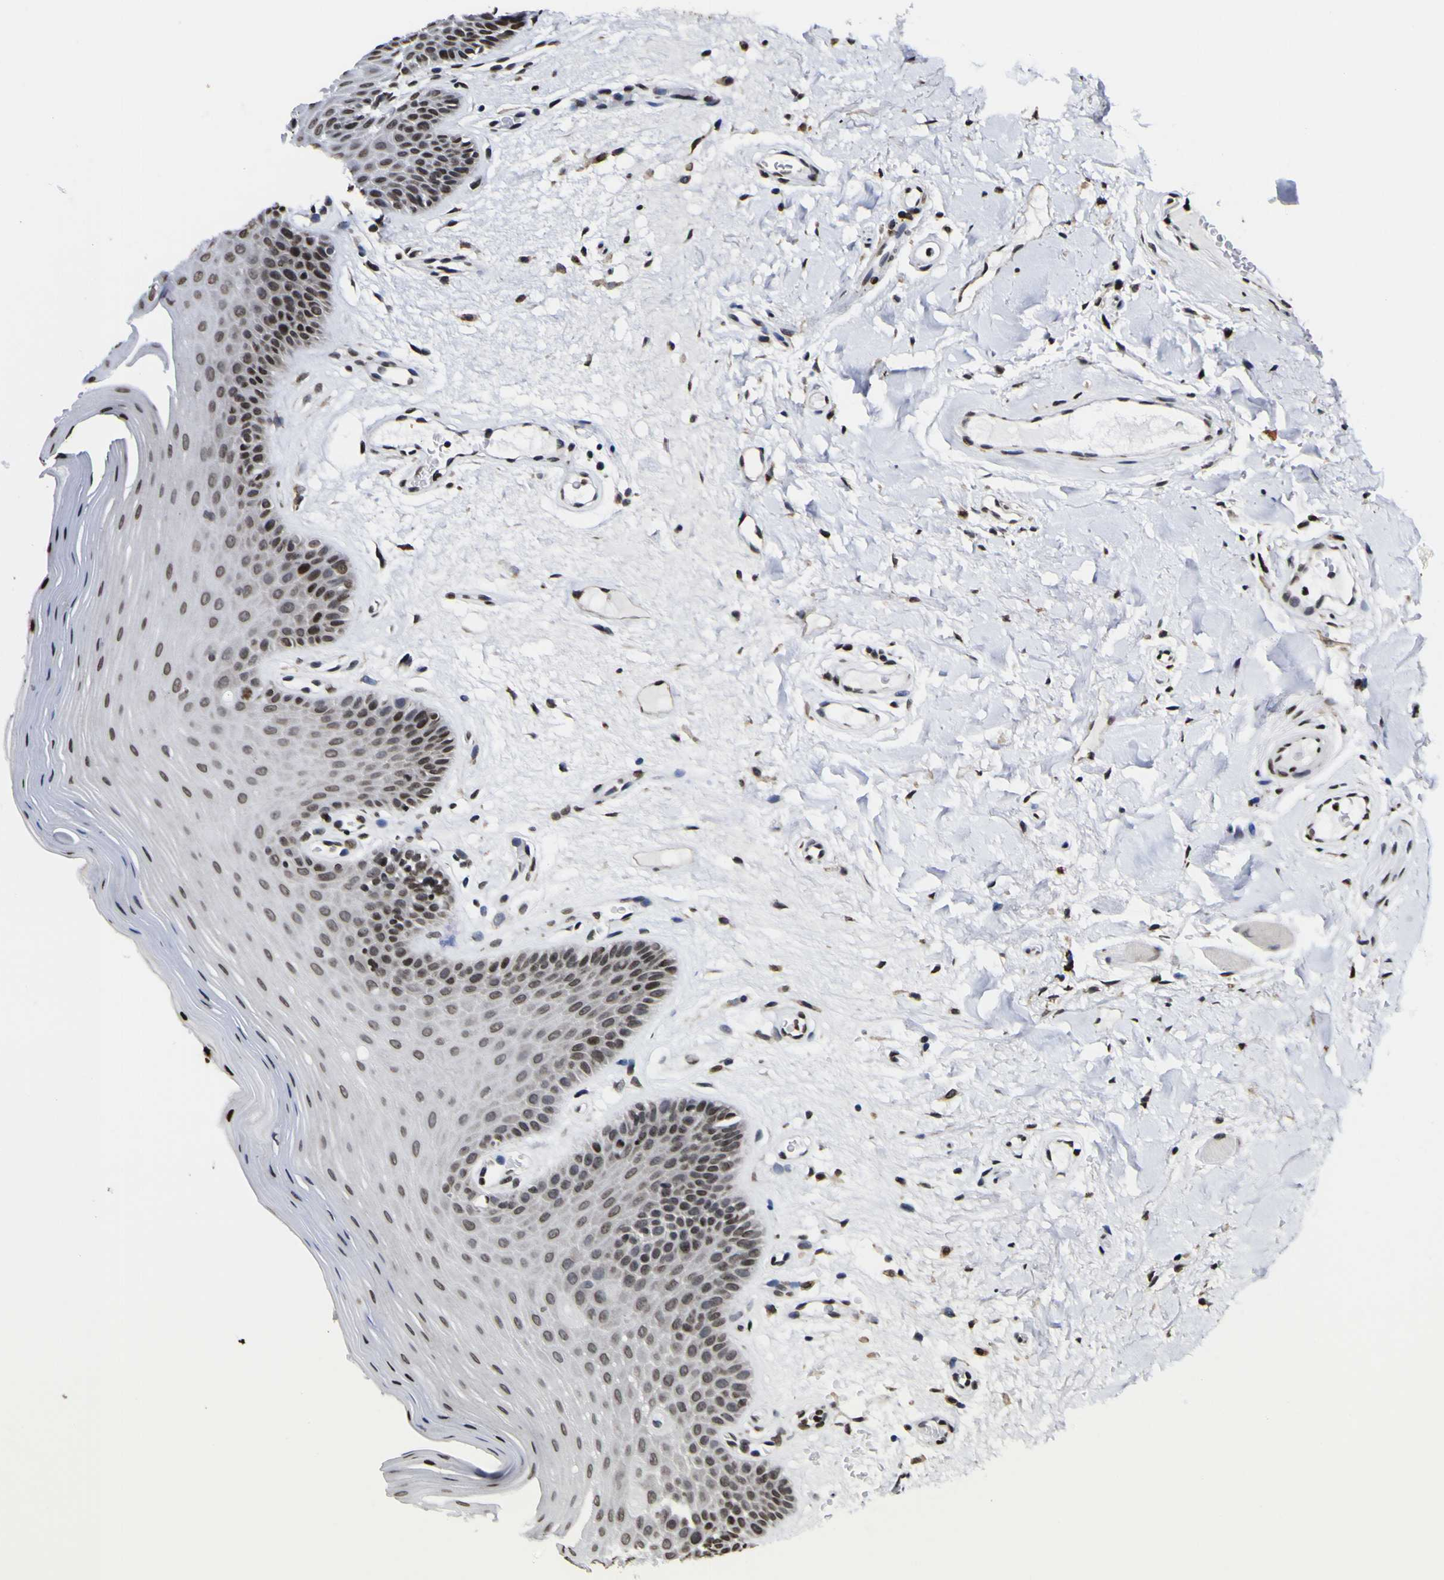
{"staining": {"intensity": "moderate", "quantity": ">75%", "location": "nuclear"}, "tissue": "oral mucosa", "cell_type": "Squamous epithelial cells", "image_type": "normal", "snomed": [{"axis": "morphology", "description": "Normal tissue, NOS"}, {"axis": "morphology", "description": "Squamous cell carcinoma, NOS"}, {"axis": "topography", "description": "Skeletal muscle"}, {"axis": "topography", "description": "Adipose tissue"}, {"axis": "topography", "description": "Vascular tissue"}, {"axis": "topography", "description": "Oral tissue"}, {"axis": "topography", "description": "Peripheral nerve tissue"}, {"axis": "topography", "description": "Head-Neck"}], "caption": "Oral mucosa was stained to show a protein in brown. There is medium levels of moderate nuclear staining in approximately >75% of squamous epithelial cells. The staining was performed using DAB (3,3'-diaminobenzidine), with brown indicating positive protein expression. Nuclei are stained blue with hematoxylin.", "gene": "PIAS1", "patient": {"sex": "male", "age": 71}}